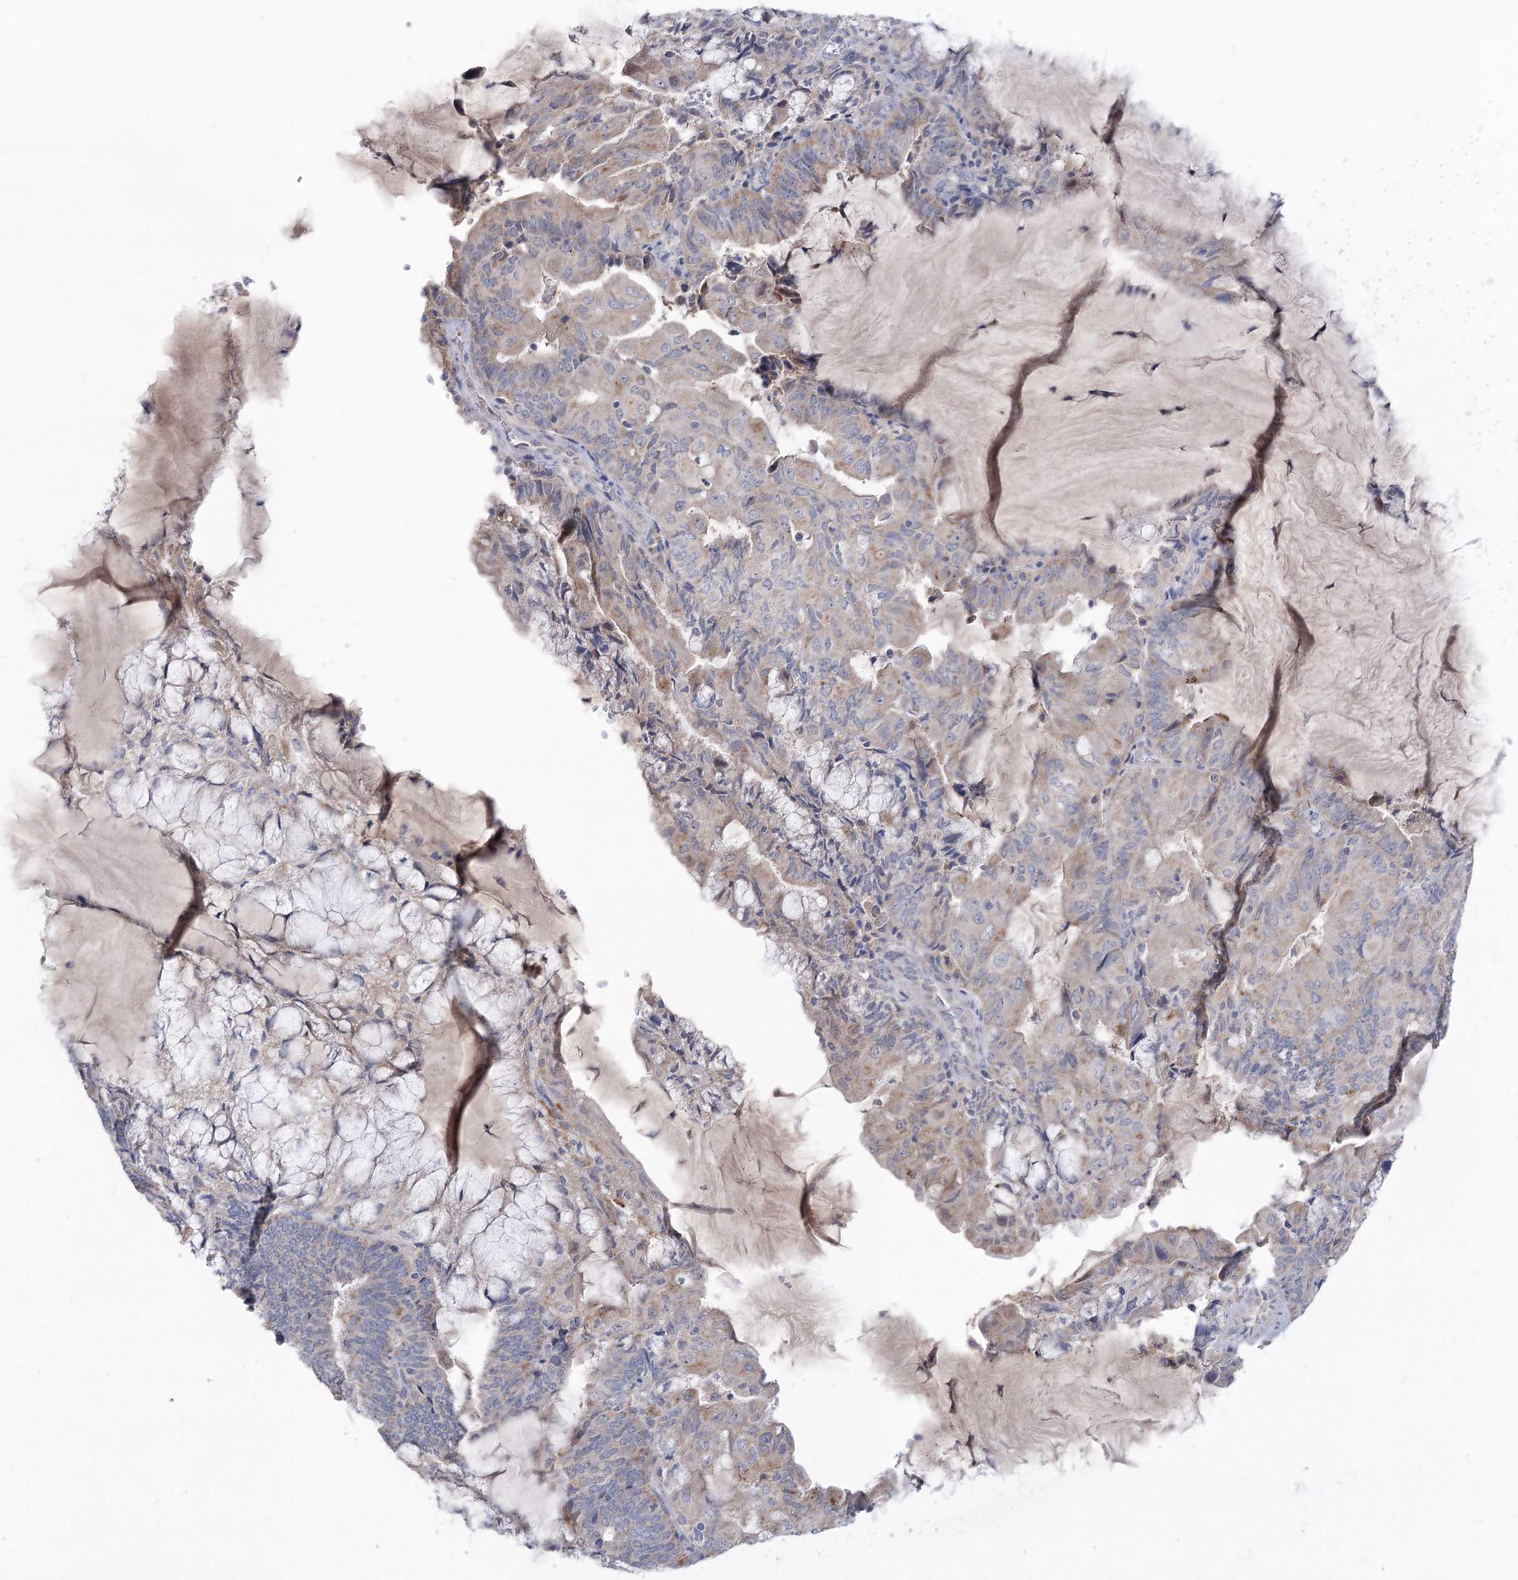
{"staining": {"intensity": "weak", "quantity": "25%-75%", "location": "cytoplasmic/membranous"}, "tissue": "endometrial cancer", "cell_type": "Tumor cells", "image_type": "cancer", "snomed": [{"axis": "morphology", "description": "Adenocarcinoma, NOS"}, {"axis": "topography", "description": "Endometrium"}], "caption": "Immunohistochemistry (IHC) staining of adenocarcinoma (endometrial), which reveals low levels of weak cytoplasmic/membranous positivity in about 25%-75% of tumor cells indicating weak cytoplasmic/membranous protein staining. The staining was performed using DAB (3,3'-diaminobenzidine) (brown) for protein detection and nuclei were counterstained in hematoxylin (blue).", "gene": "MTCH2", "patient": {"sex": "female", "age": 81}}